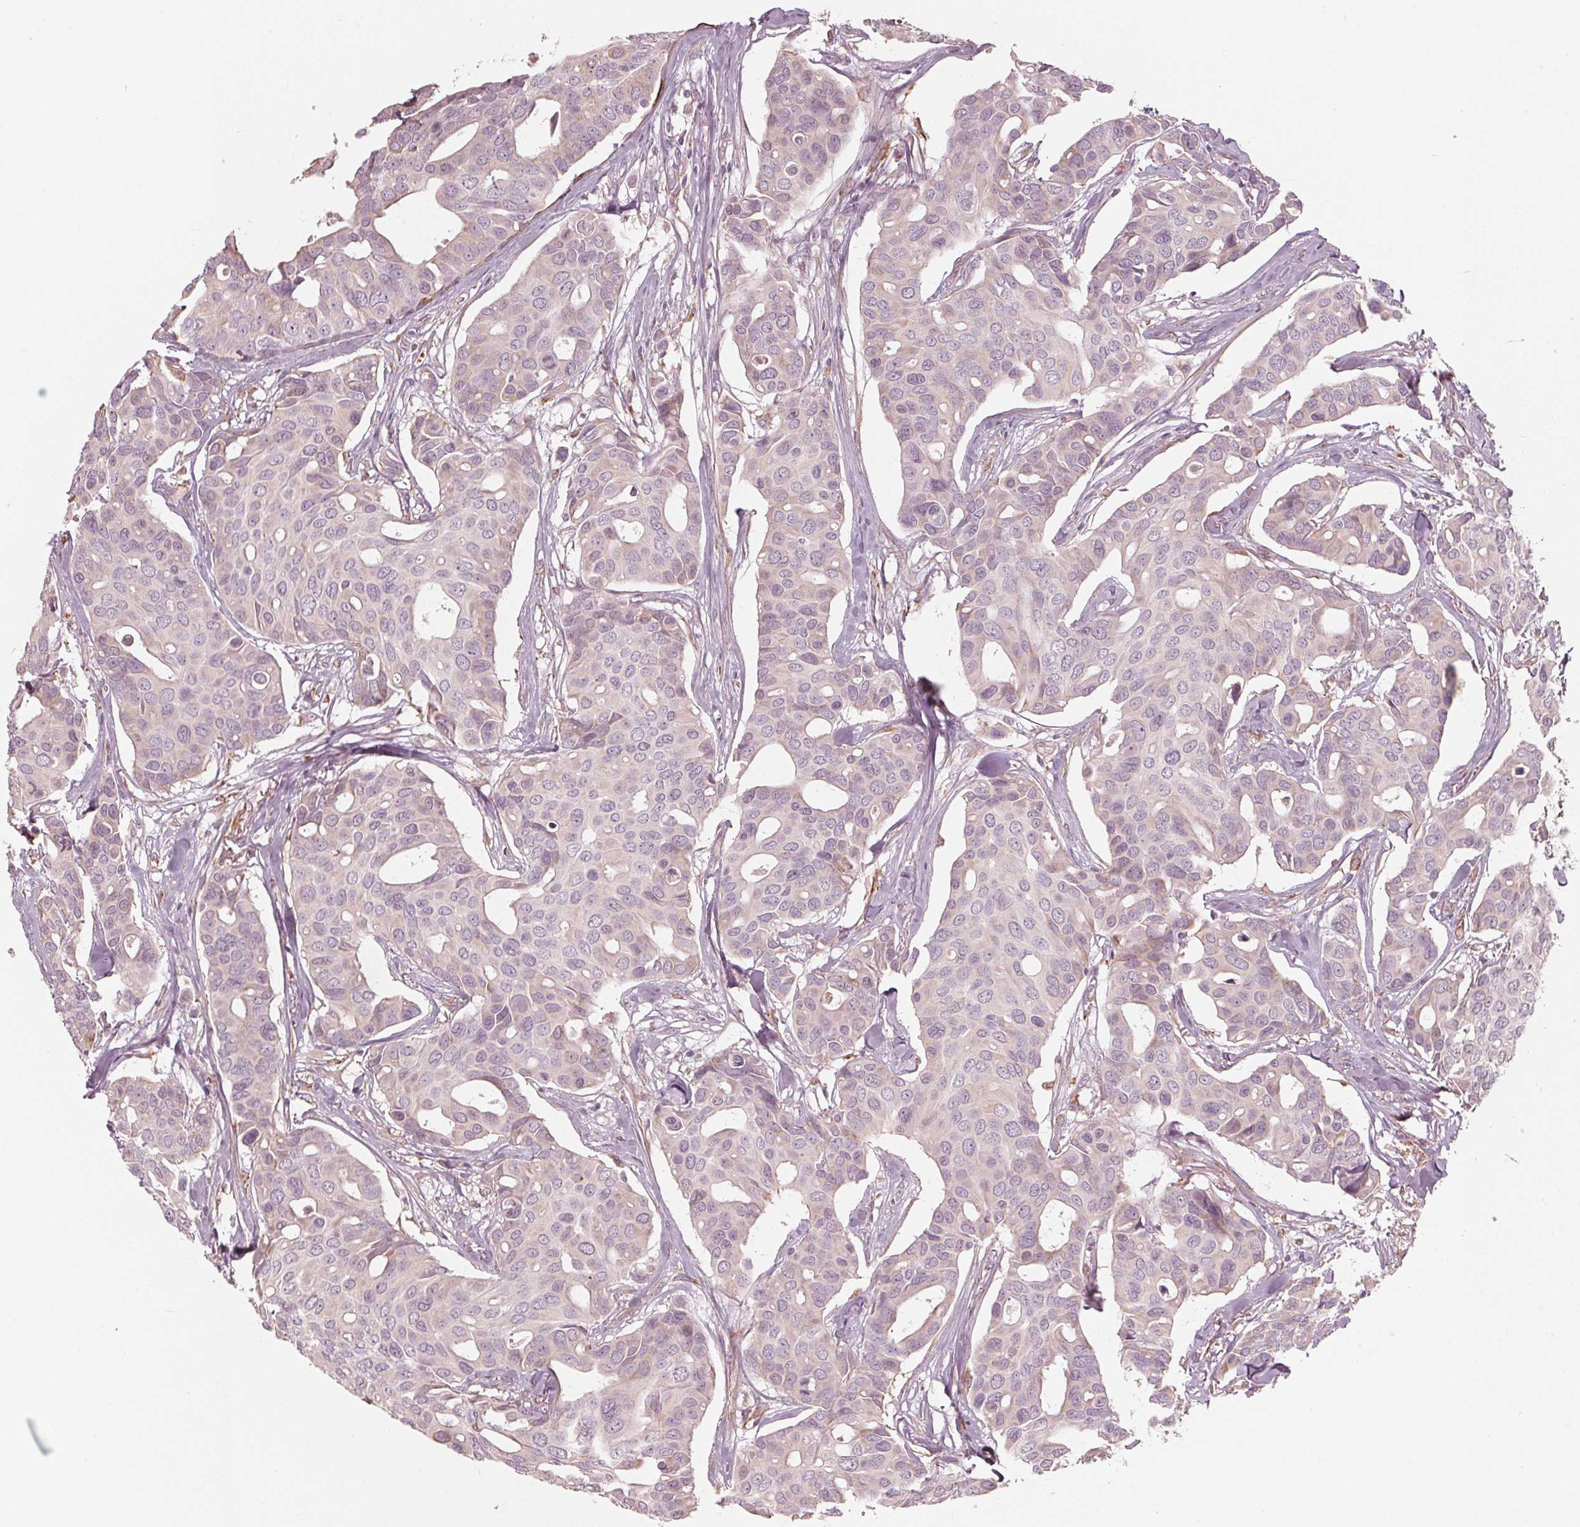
{"staining": {"intensity": "negative", "quantity": "none", "location": "none"}, "tissue": "breast cancer", "cell_type": "Tumor cells", "image_type": "cancer", "snomed": [{"axis": "morphology", "description": "Duct carcinoma"}, {"axis": "topography", "description": "Breast"}], "caption": "Tumor cells show no significant positivity in intraductal carcinoma (breast). The staining was performed using DAB to visualize the protein expression in brown, while the nuclei were stained in blue with hematoxylin (Magnification: 20x).", "gene": "MIER3", "patient": {"sex": "female", "age": 54}}